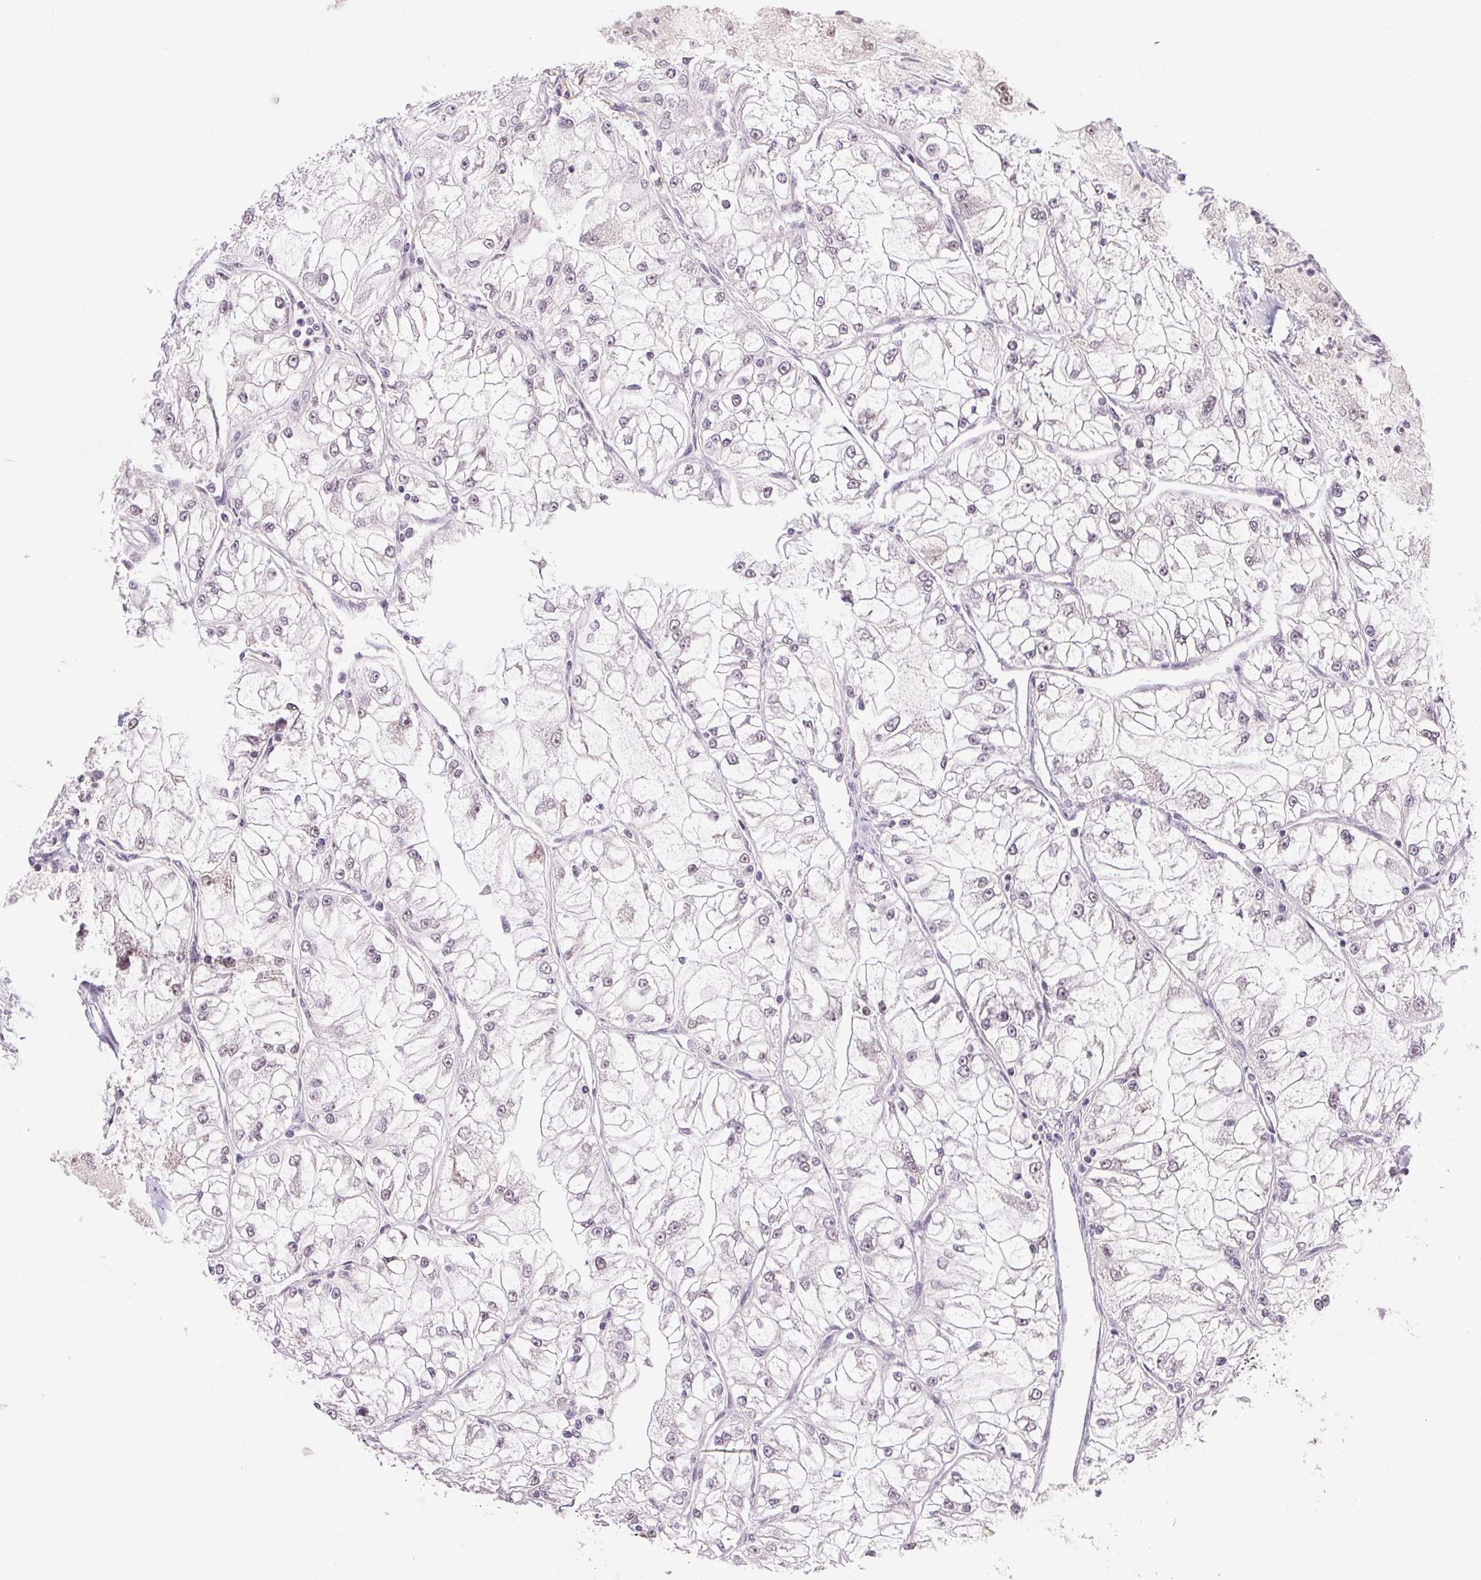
{"staining": {"intensity": "negative", "quantity": "none", "location": "none"}, "tissue": "renal cancer", "cell_type": "Tumor cells", "image_type": "cancer", "snomed": [{"axis": "morphology", "description": "Adenocarcinoma, NOS"}, {"axis": "topography", "description": "Kidney"}], "caption": "Immunohistochemical staining of adenocarcinoma (renal) demonstrates no significant positivity in tumor cells.", "gene": "PRPF18", "patient": {"sex": "female", "age": 72}}